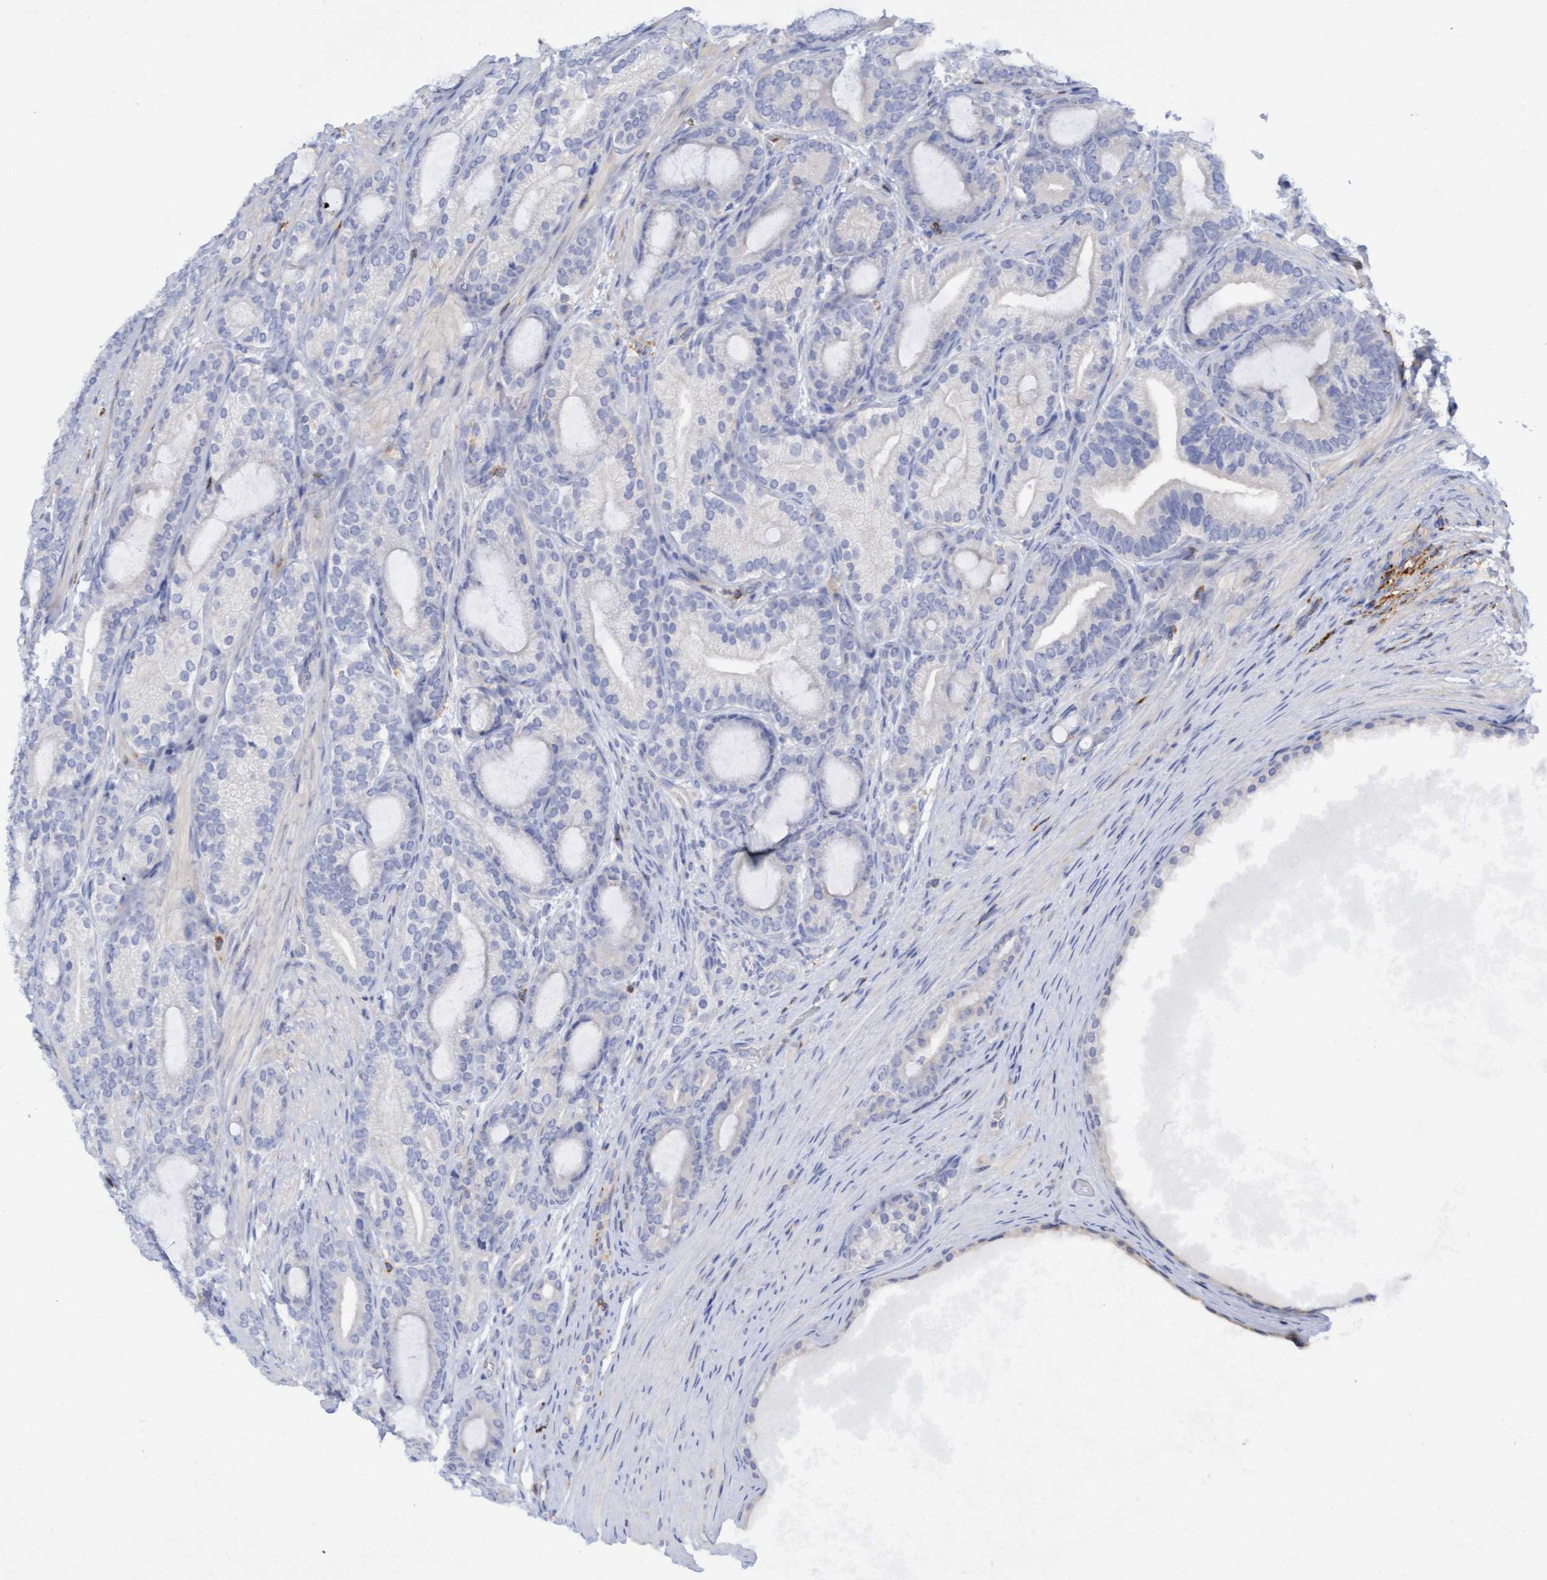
{"staining": {"intensity": "negative", "quantity": "none", "location": "none"}, "tissue": "prostate cancer", "cell_type": "Tumor cells", "image_type": "cancer", "snomed": [{"axis": "morphology", "description": "Adenocarcinoma, High grade"}, {"axis": "topography", "description": "Prostate"}], "caption": "A high-resolution micrograph shows immunohistochemistry (IHC) staining of prostate cancer, which exhibits no significant staining in tumor cells.", "gene": "FNBP1", "patient": {"sex": "male", "age": 60}}